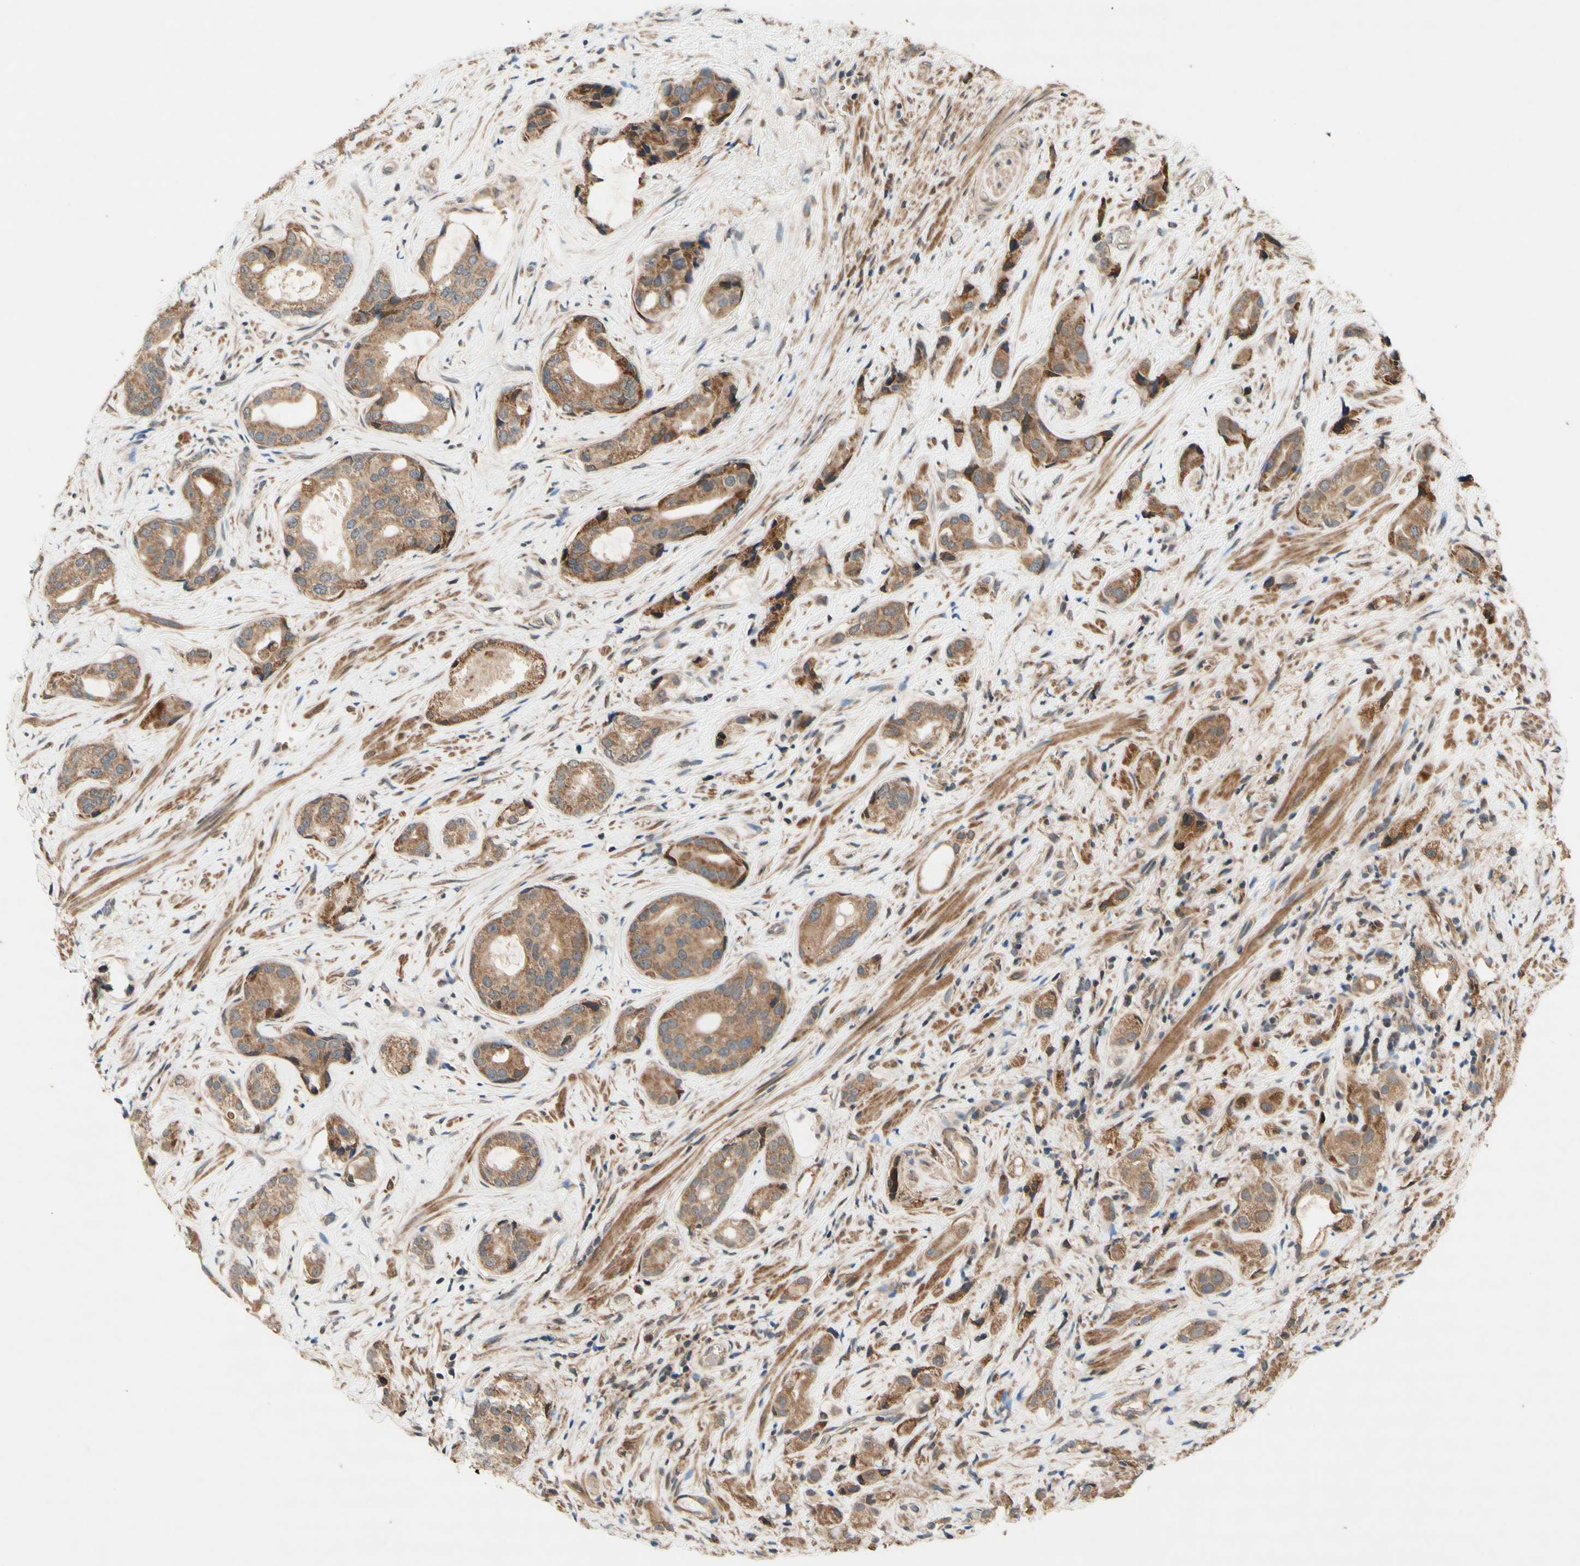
{"staining": {"intensity": "moderate", "quantity": ">75%", "location": "cytoplasmic/membranous"}, "tissue": "prostate cancer", "cell_type": "Tumor cells", "image_type": "cancer", "snomed": [{"axis": "morphology", "description": "Adenocarcinoma, High grade"}, {"axis": "topography", "description": "Prostate"}], "caption": "Prostate cancer stained with IHC demonstrates moderate cytoplasmic/membranous positivity in approximately >75% of tumor cells. (DAB (3,3'-diaminobenzidine) = brown stain, brightfield microscopy at high magnification).", "gene": "DDOST", "patient": {"sex": "male", "age": 71}}